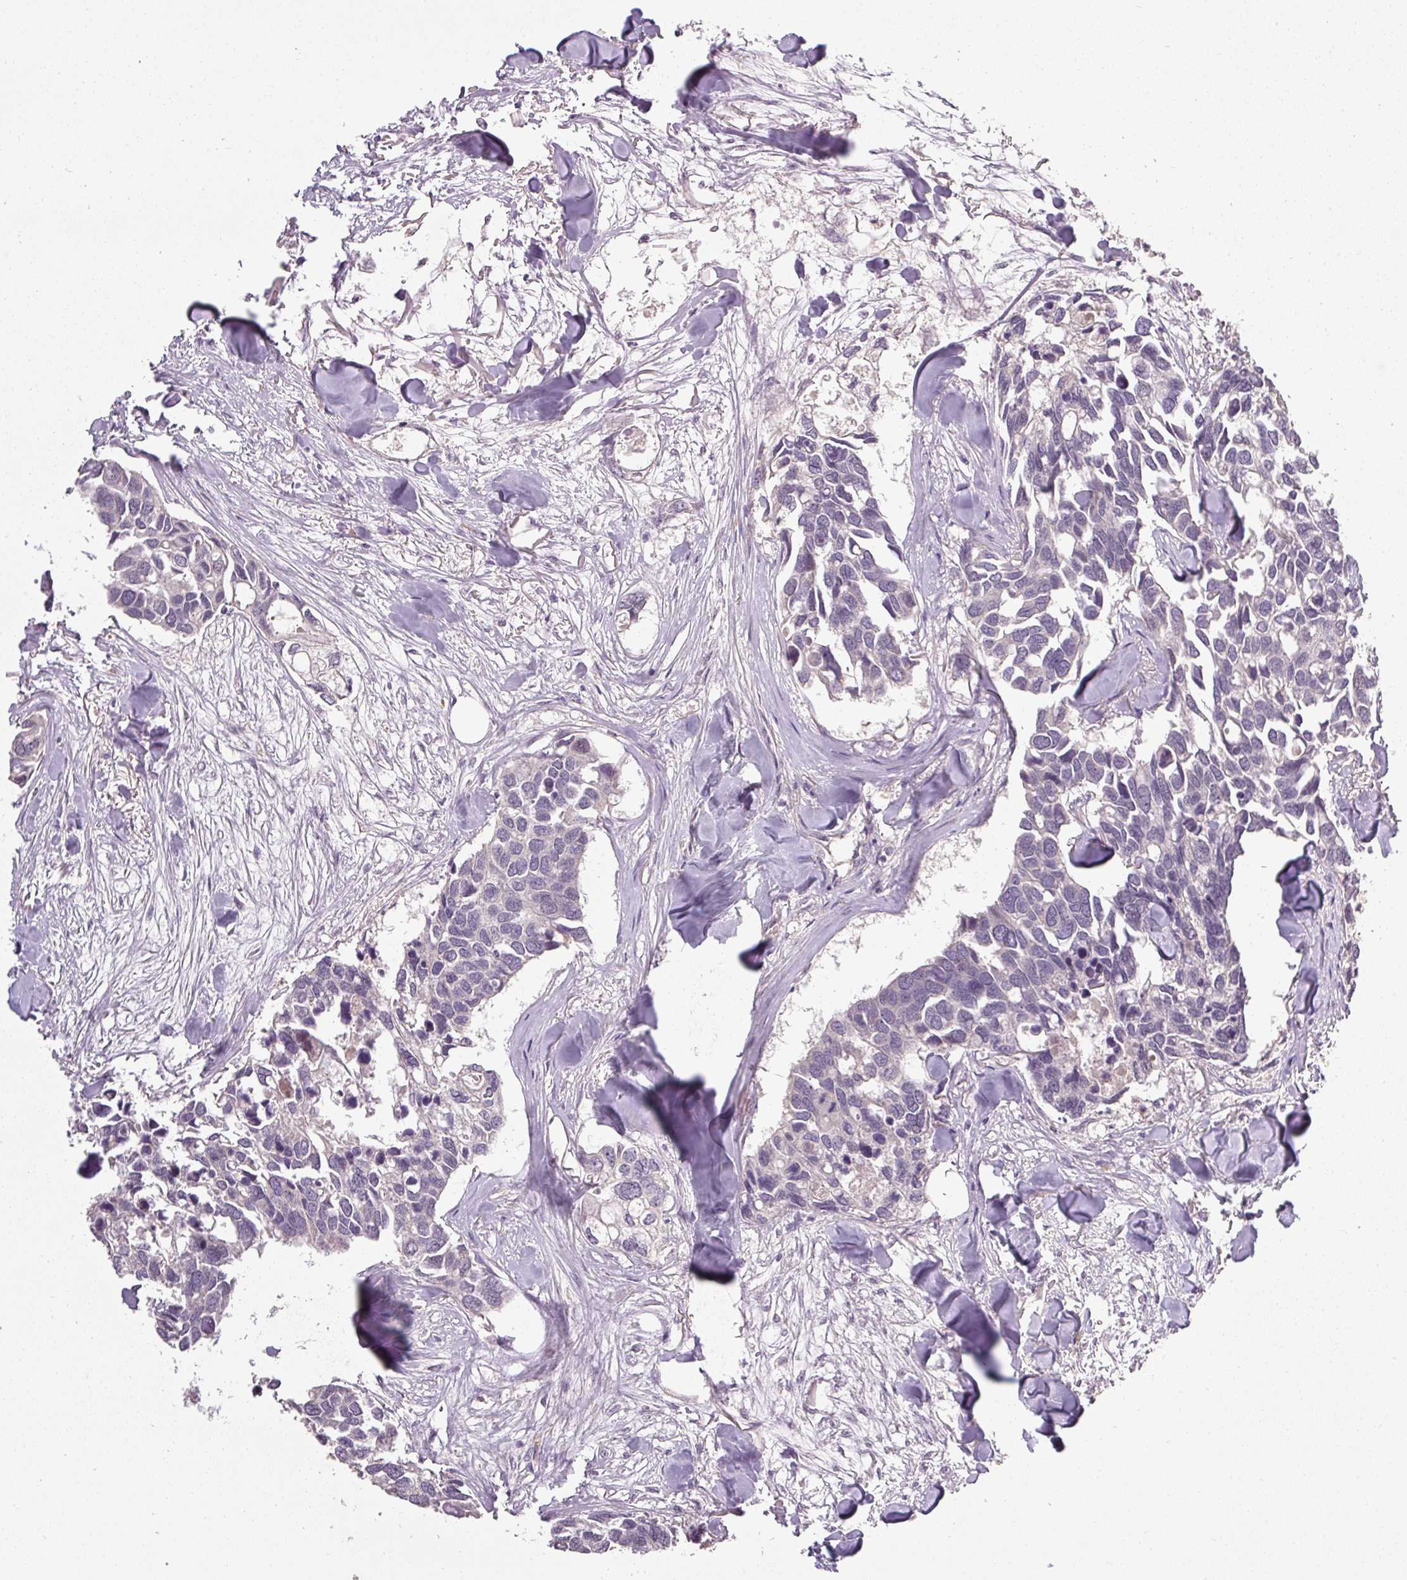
{"staining": {"intensity": "negative", "quantity": "none", "location": "none"}, "tissue": "breast cancer", "cell_type": "Tumor cells", "image_type": "cancer", "snomed": [{"axis": "morphology", "description": "Duct carcinoma"}, {"axis": "topography", "description": "Breast"}], "caption": "There is no significant staining in tumor cells of breast cancer (intraductal carcinoma).", "gene": "CFAP65", "patient": {"sex": "female", "age": 83}}